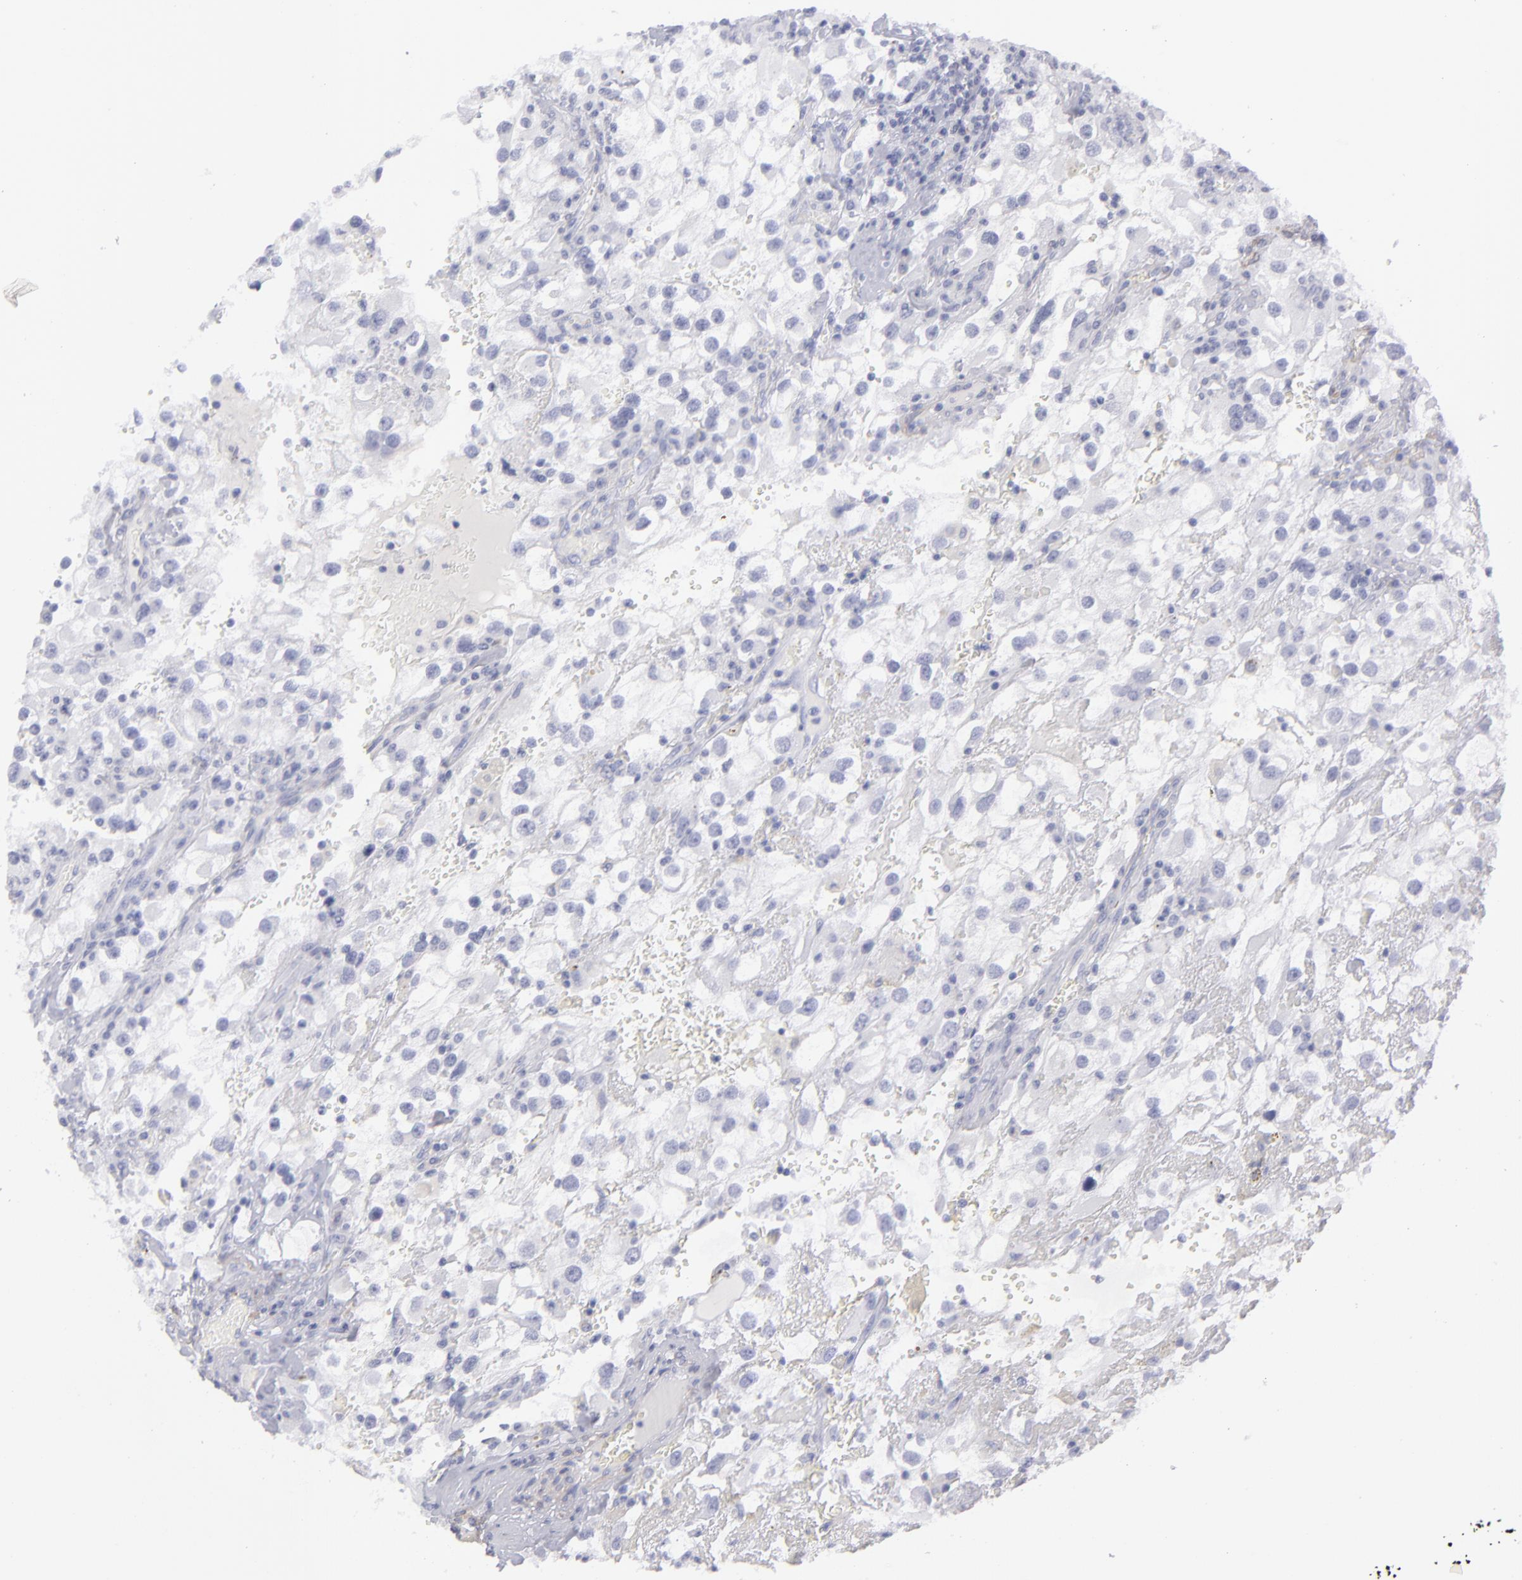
{"staining": {"intensity": "negative", "quantity": "none", "location": "none"}, "tissue": "renal cancer", "cell_type": "Tumor cells", "image_type": "cancer", "snomed": [{"axis": "morphology", "description": "Adenocarcinoma, NOS"}, {"axis": "topography", "description": "Kidney"}], "caption": "This is an IHC micrograph of human renal cancer. There is no expression in tumor cells.", "gene": "MYH11", "patient": {"sex": "female", "age": 52}}